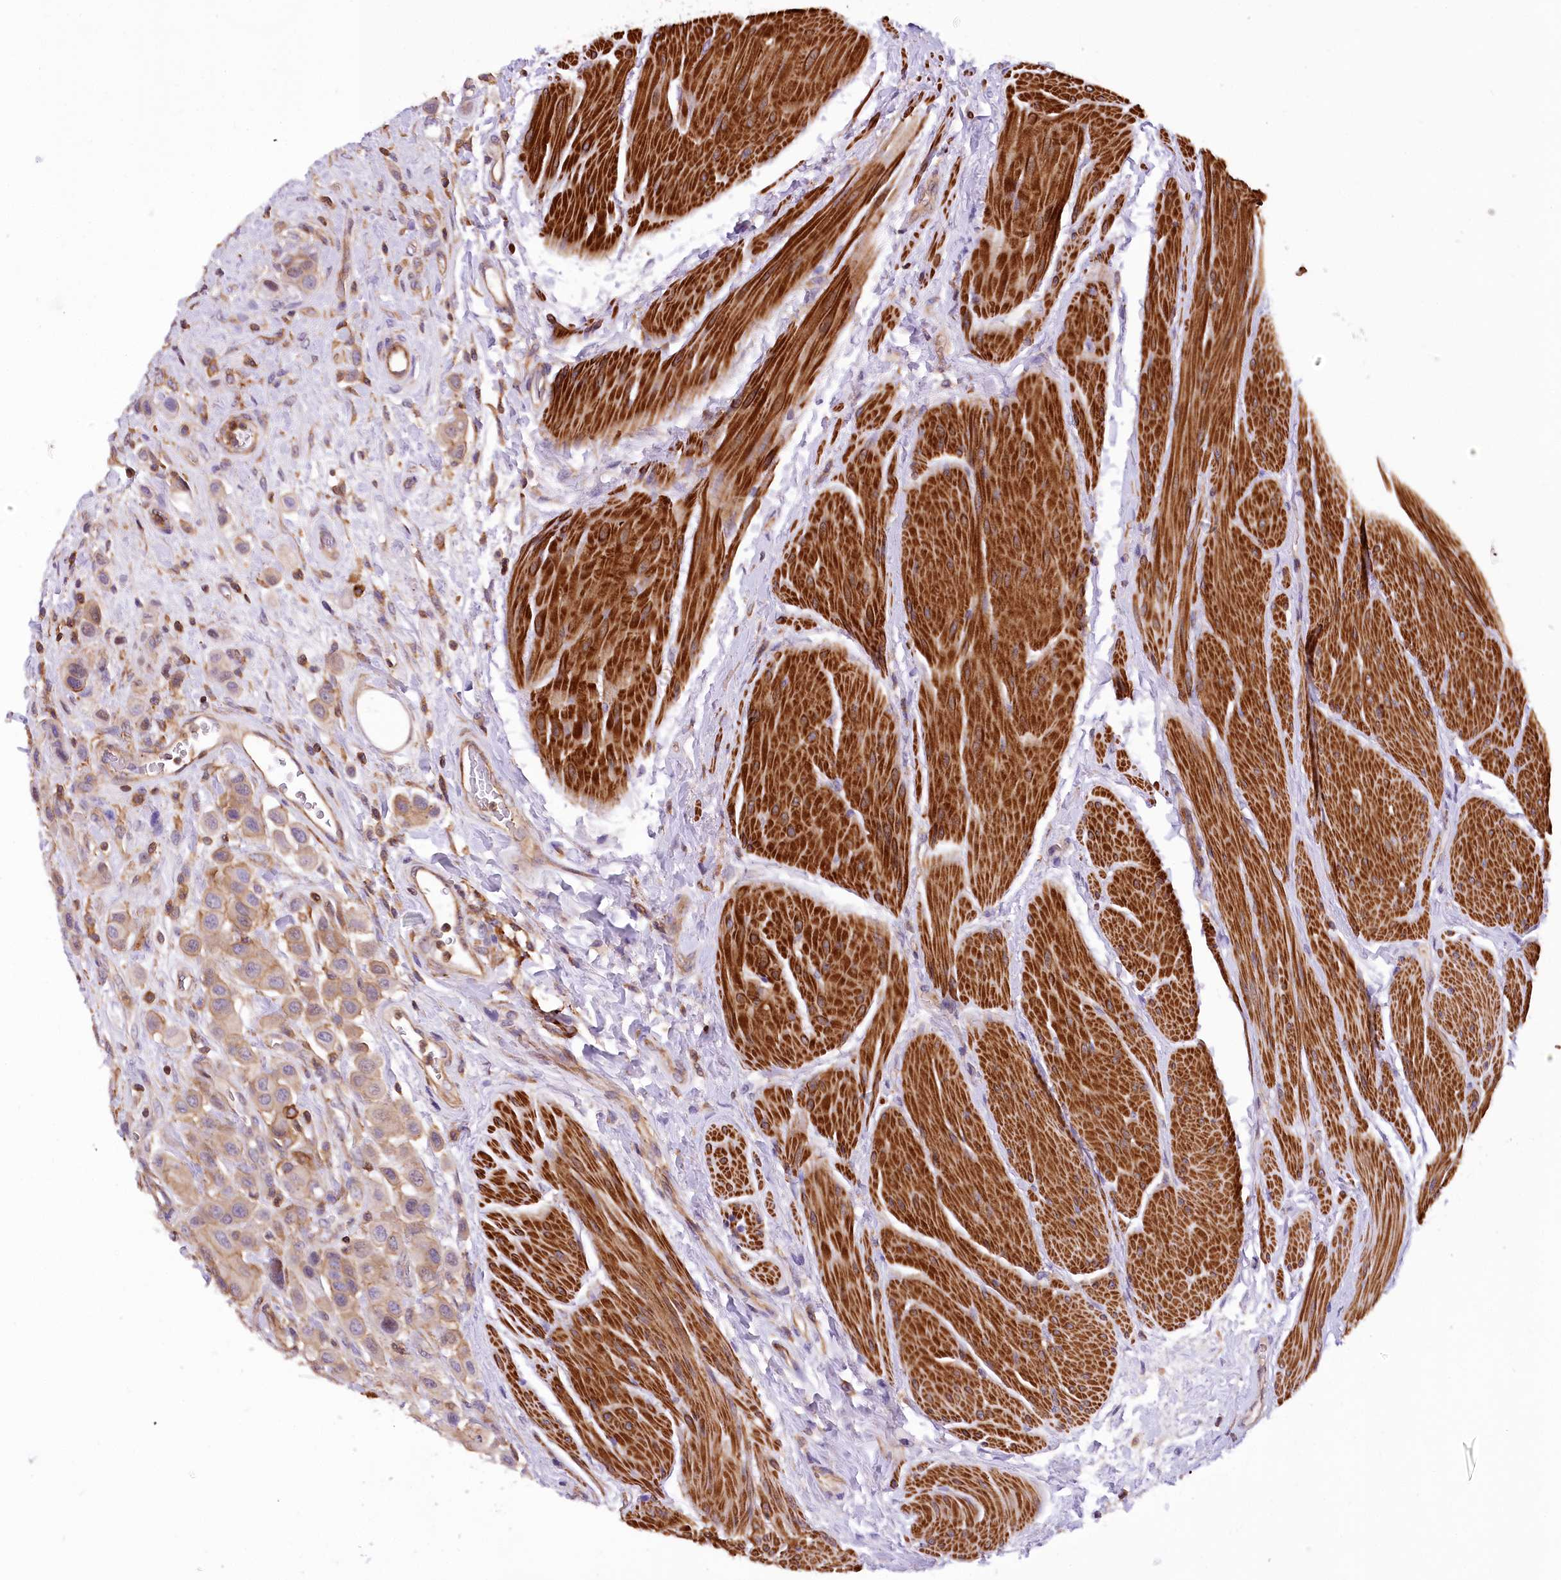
{"staining": {"intensity": "weak", "quantity": "<25%", "location": "cytoplasmic/membranous"}, "tissue": "urothelial cancer", "cell_type": "Tumor cells", "image_type": "cancer", "snomed": [{"axis": "morphology", "description": "Urothelial carcinoma, High grade"}, {"axis": "topography", "description": "Urinary bladder"}], "caption": "Human urothelial carcinoma (high-grade) stained for a protein using immunohistochemistry demonstrates no positivity in tumor cells.", "gene": "DPP3", "patient": {"sex": "male", "age": 50}}